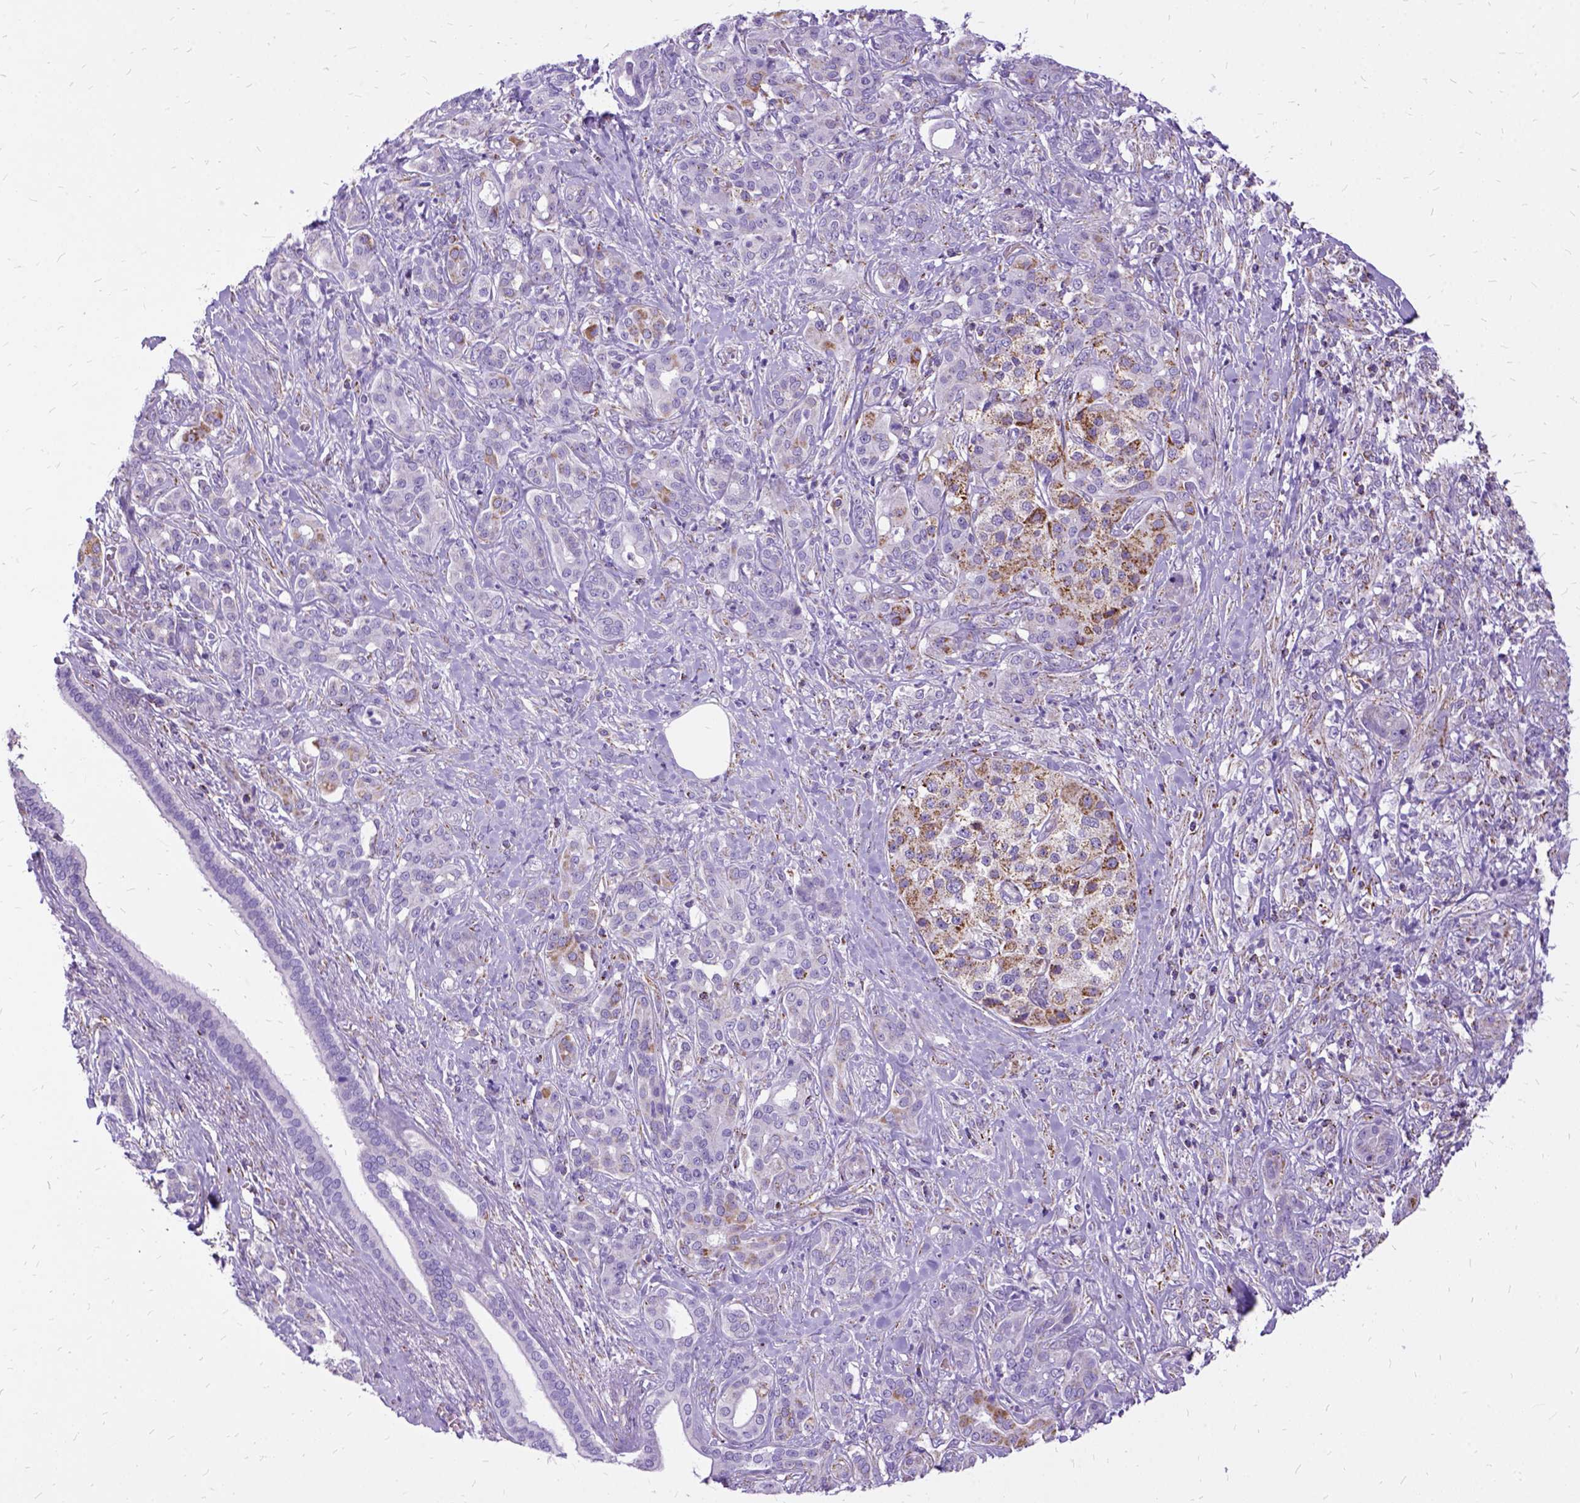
{"staining": {"intensity": "negative", "quantity": "none", "location": "none"}, "tissue": "pancreatic cancer", "cell_type": "Tumor cells", "image_type": "cancer", "snomed": [{"axis": "morphology", "description": "Normal tissue, NOS"}, {"axis": "morphology", "description": "Inflammation, NOS"}, {"axis": "morphology", "description": "Adenocarcinoma, NOS"}, {"axis": "topography", "description": "Pancreas"}], "caption": "Histopathology image shows no significant protein positivity in tumor cells of adenocarcinoma (pancreatic).", "gene": "OXCT1", "patient": {"sex": "male", "age": 57}}